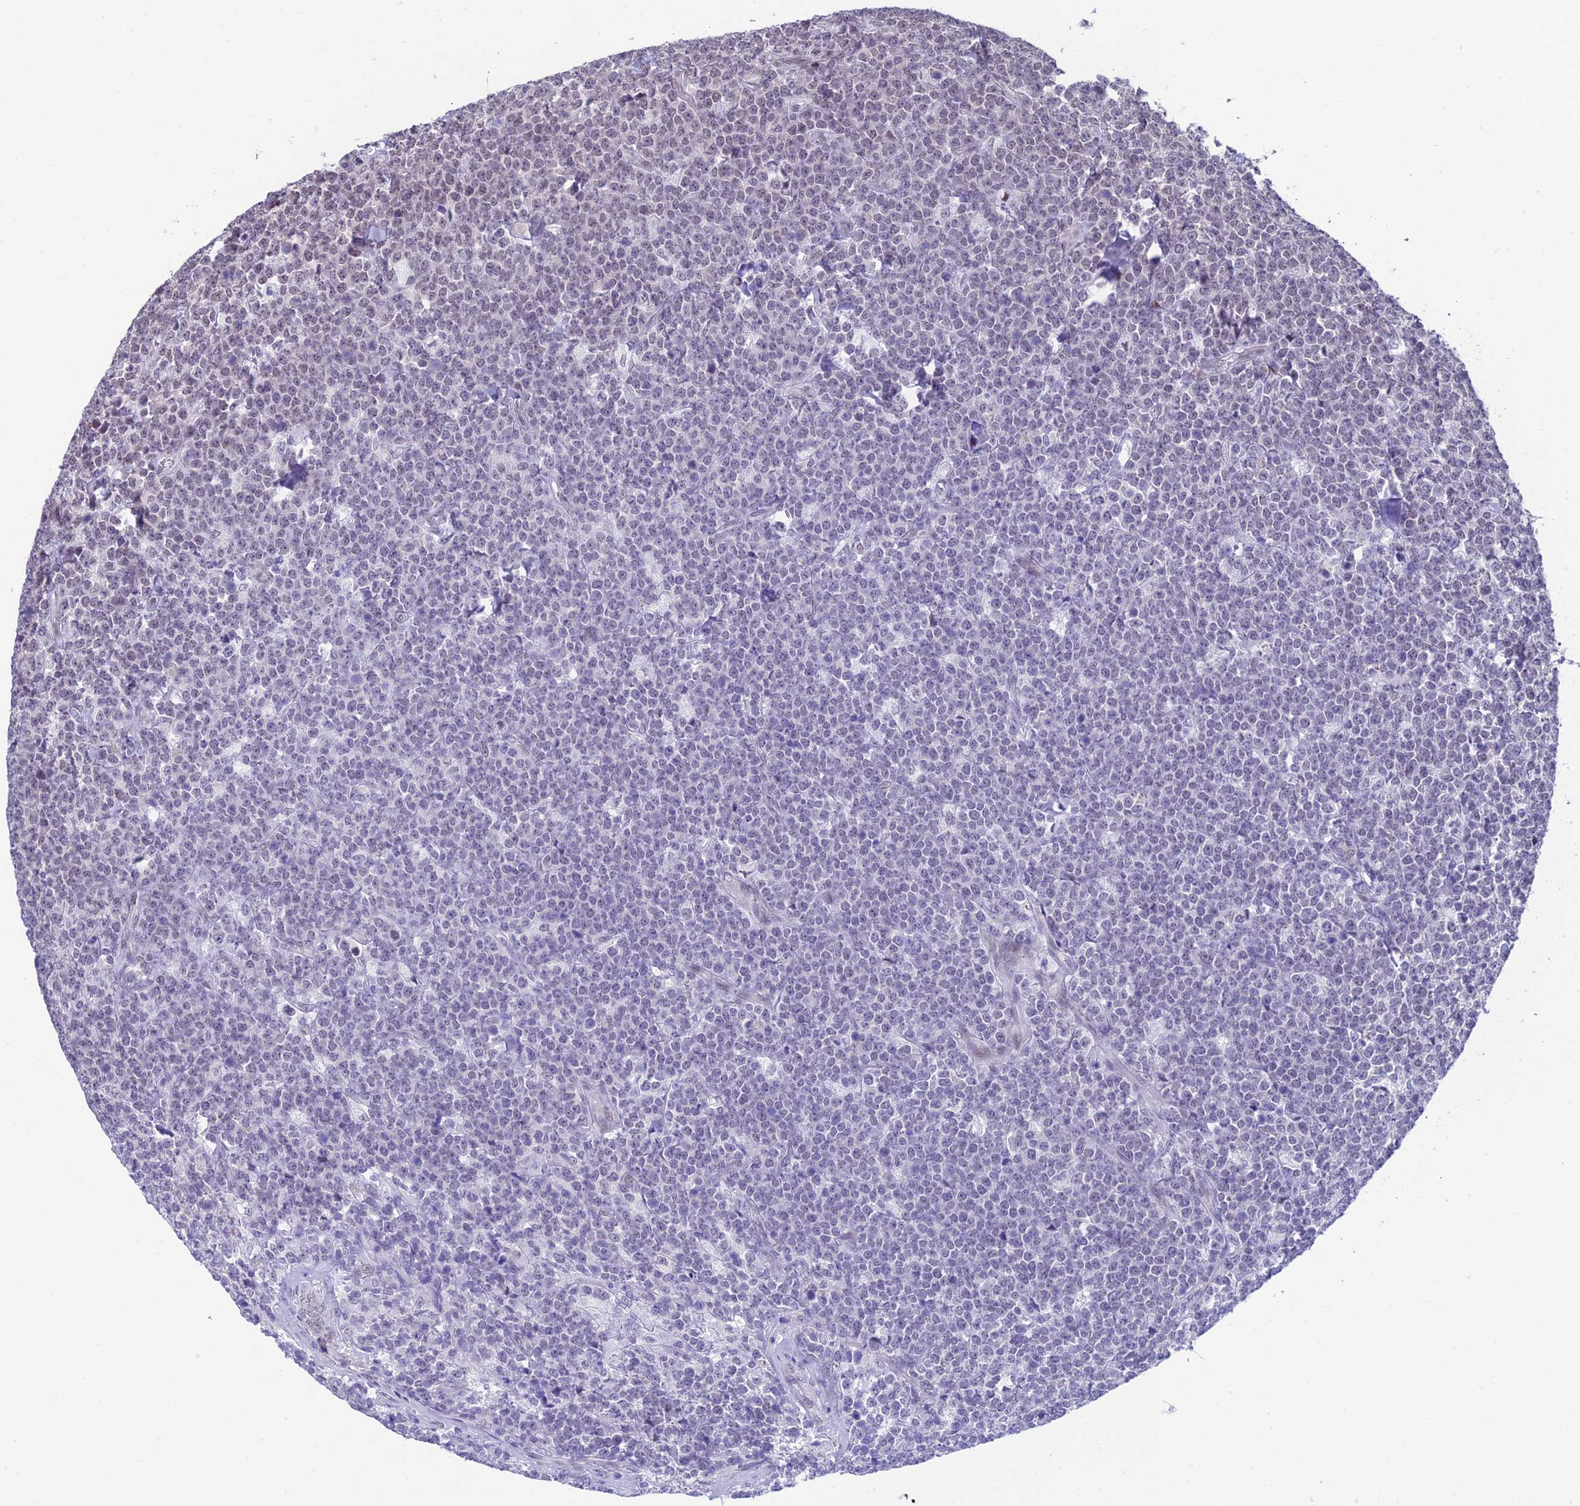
{"staining": {"intensity": "weak", "quantity": "<25%", "location": "nuclear"}, "tissue": "lymphoma", "cell_type": "Tumor cells", "image_type": "cancer", "snomed": [{"axis": "morphology", "description": "Malignant lymphoma, non-Hodgkin's type, High grade"}, {"axis": "topography", "description": "Small intestine"}], "caption": "IHC histopathology image of high-grade malignant lymphoma, non-Hodgkin's type stained for a protein (brown), which shows no staining in tumor cells. (Stains: DAB immunohistochemistry (IHC) with hematoxylin counter stain, Microscopy: brightfield microscopy at high magnification).", "gene": "KIAA1191", "patient": {"sex": "male", "age": 8}}